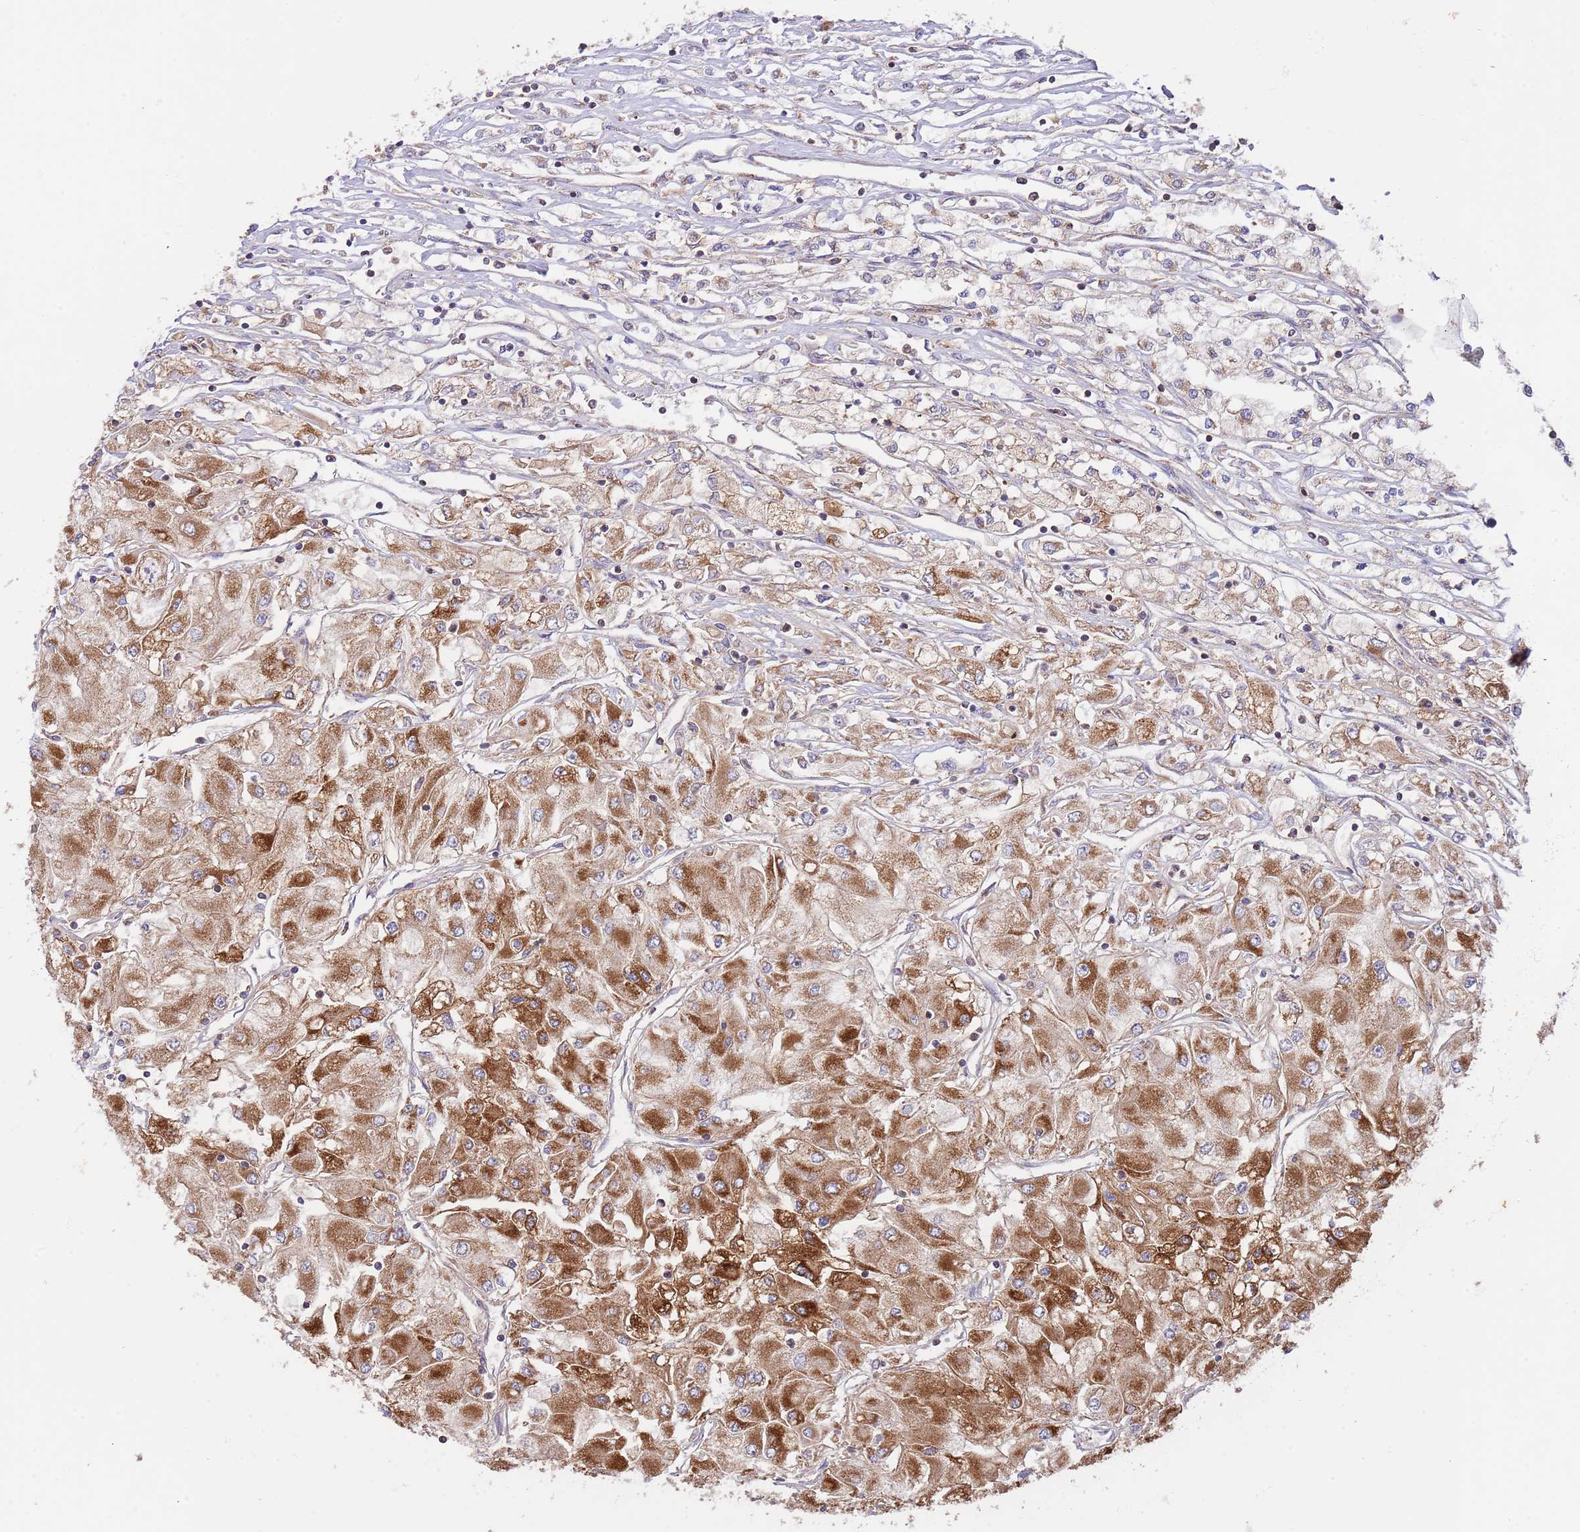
{"staining": {"intensity": "strong", "quantity": "25%-75%", "location": "cytoplasmic/membranous"}, "tissue": "renal cancer", "cell_type": "Tumor cells", "image_type": "cancer", "snomed": [{"axis": "morphology", "description": "Adenocarcinoma, NOS"}, {"axis": "topography", "description": "Kidney"}], "caption": "Renal adenocarcinoma stained for a protein (brown) demonstrates strong cytoplasmic/membranous positive staining in approximately 25%-75% of tumor cells.", "gene": "DNAJA3", "patient": {"sex": "male", "age": 80}}